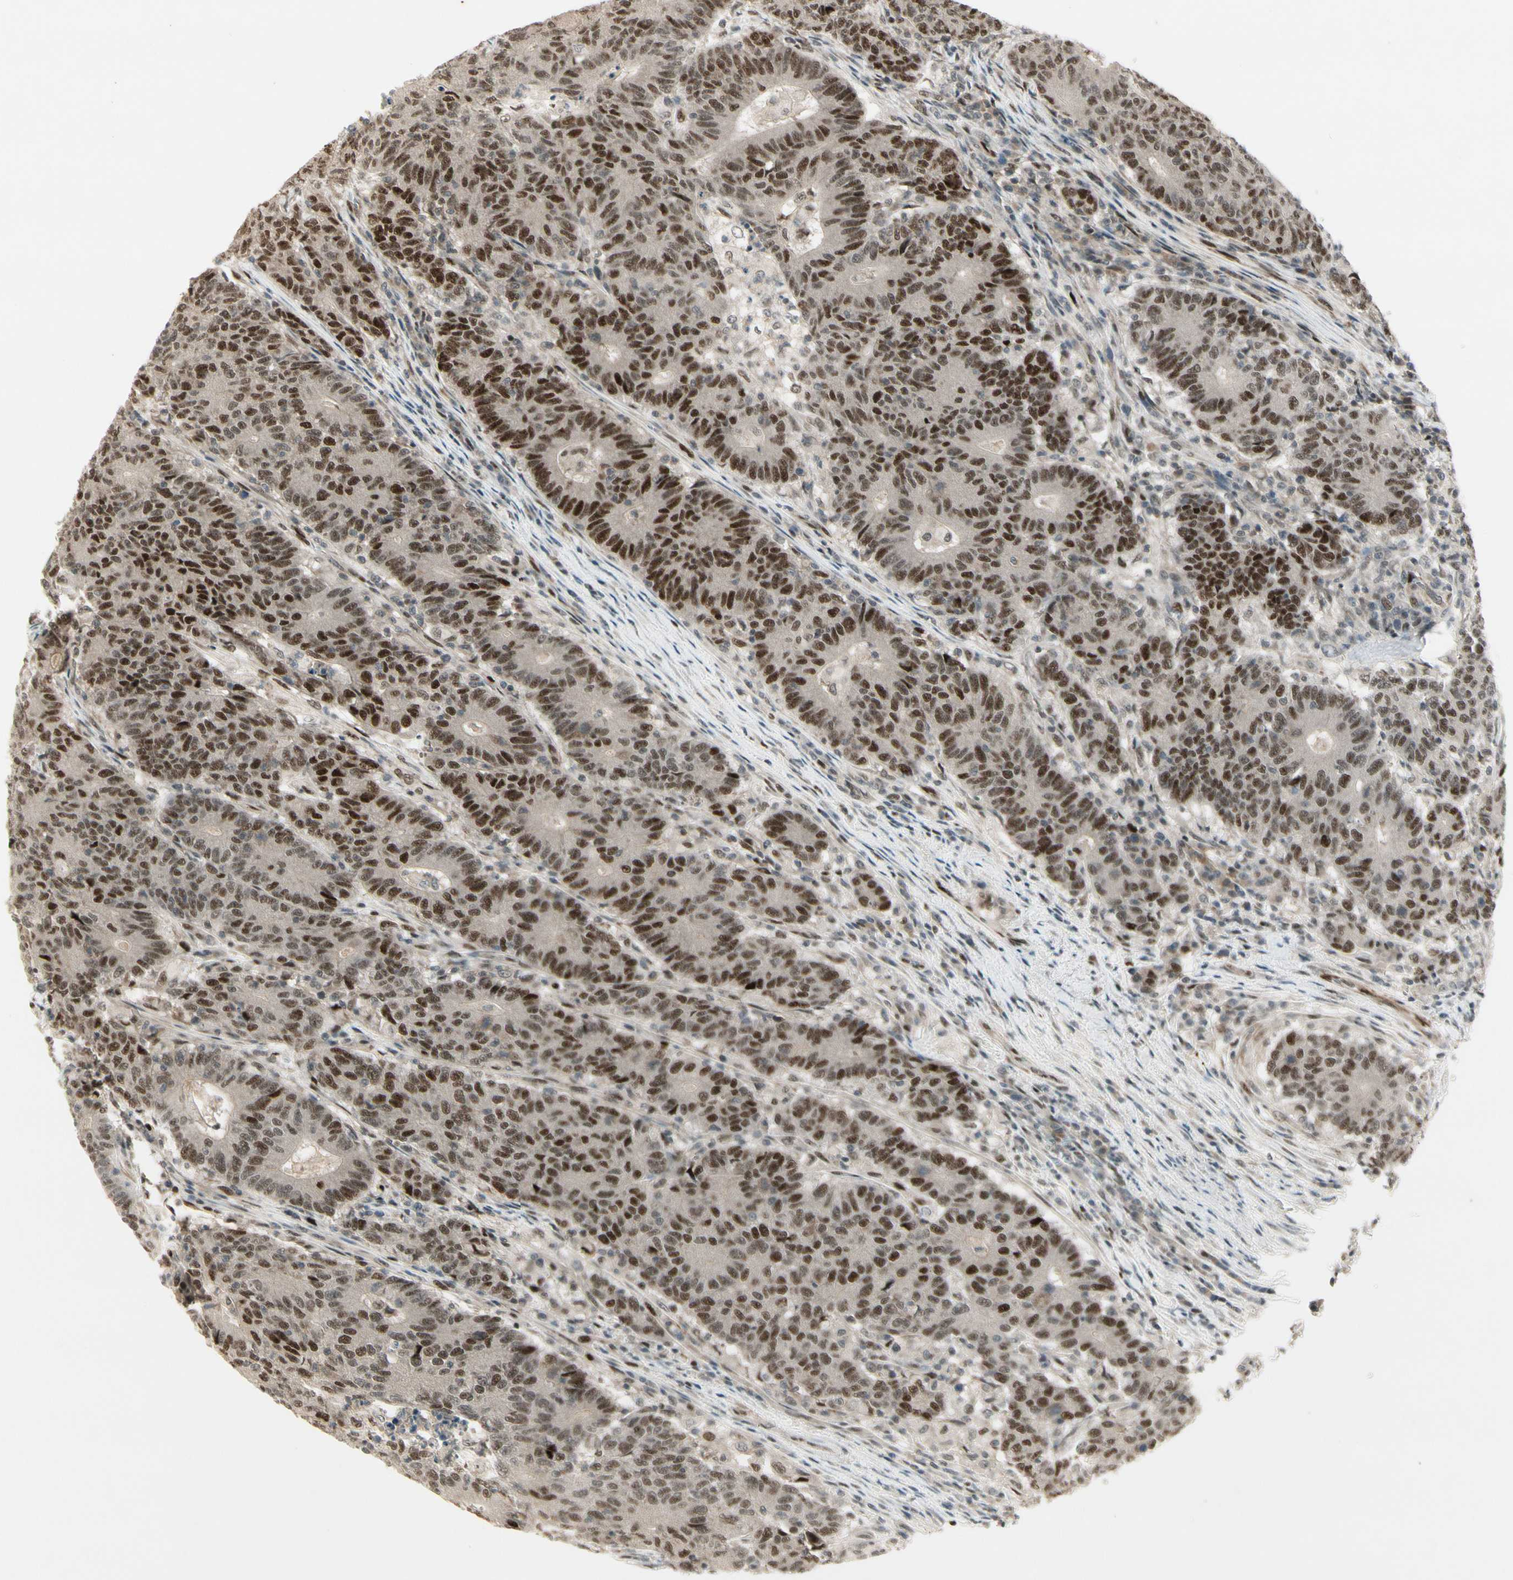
{"staining": {"intensity": "strong", "quantity": ">75%", "location": "nuclear"}, "tissue": "colorectal cancer", "cell_type": "Tumor cells", "image_type": "cancer", "snomed": [{"axis": "morphology", "description": "Normal tissue, NOS"}, {"axis": "morphology", "description": "Adenocarcinoma, NOS"}, {"axis": "topography", "description": "Colon"}], "caption": "Immunohistochemical staining of colorectal cancer (adenocarcinoma) demonstrates strong nuclear protein staining in approximately >75% of tumor cells. (Brightfield microscopy of DAB IHC at high magnification).", "gene": "CDK11A", "patient": {"sex": "female", "age": 75}}